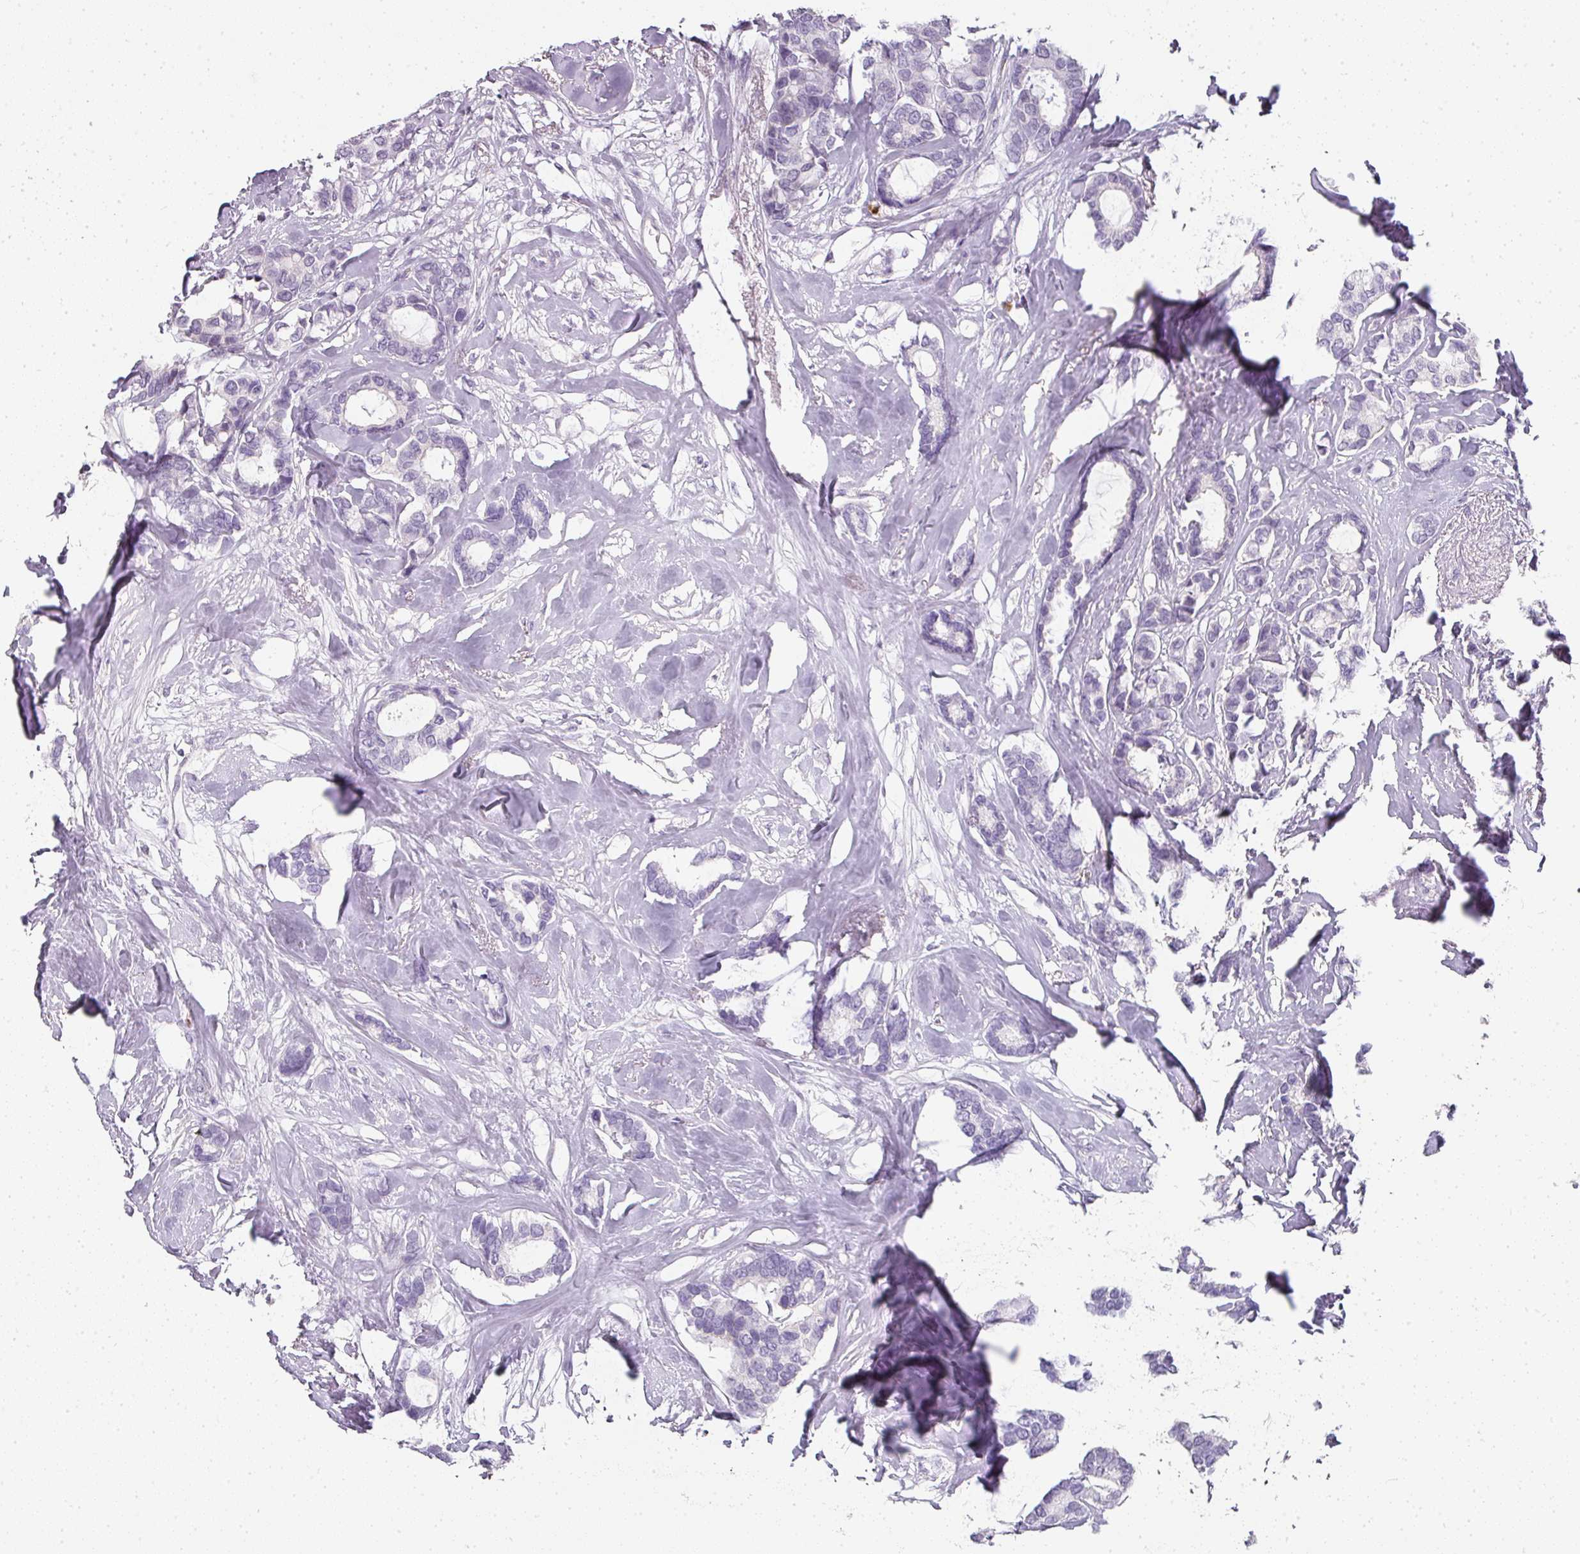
{"staining": {"intensity": "negative", "quantity": "none", "location": "none"}, "tissue": "breast cancer", "cell_type": "Tumor cells", "image_type": "cancer", "snomed": [{"axis": "morphology", "description": "Duct carcinoma"}, {"axis": "topography", "description": "Breast"}], "caption": "The histopathology image displays no staining of tumor cells in breast invasive ductal carcinoma.", "gene": "CAMP", "patient": {"sex": "female", "age": 87}}